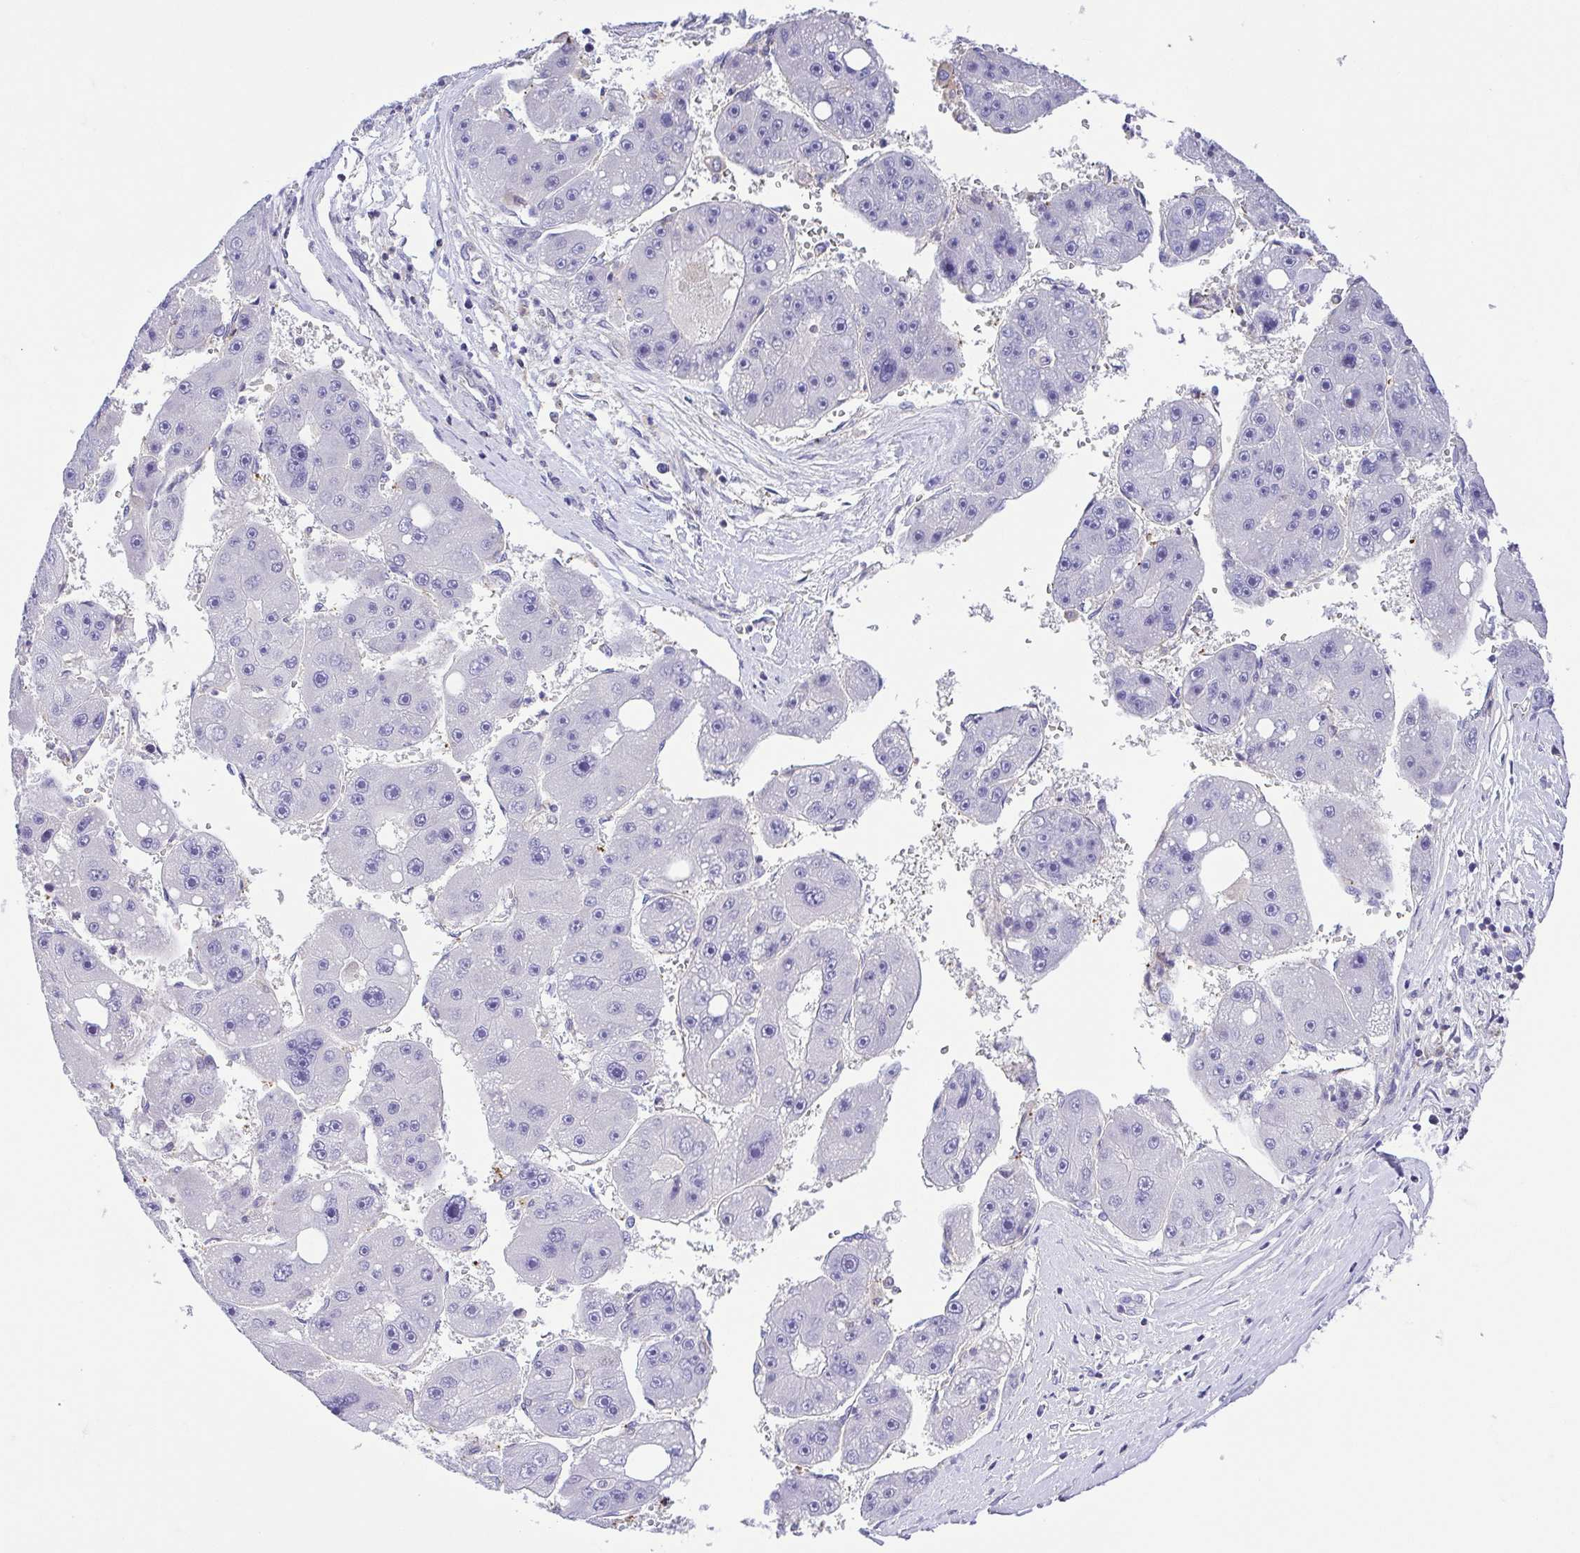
{"staining": {"intensity": "negative", "quantity": "none", "location": "none"}, "tissue": "liver cancer", "cell_type": "Tumor cells", "image_type": "cancer", "snomed": [{"axis": "morphology", "description": "Carcinoma, Hepatocellular, NOS"}, {"axis": "topography", "description": "Liver"}], "caption": "DAB immunohistochemical staining of liver cancer reveals no significant expression in tumor cells.", "gene": "PRR14L", "patient": {"sex": "female", "age": 61}}